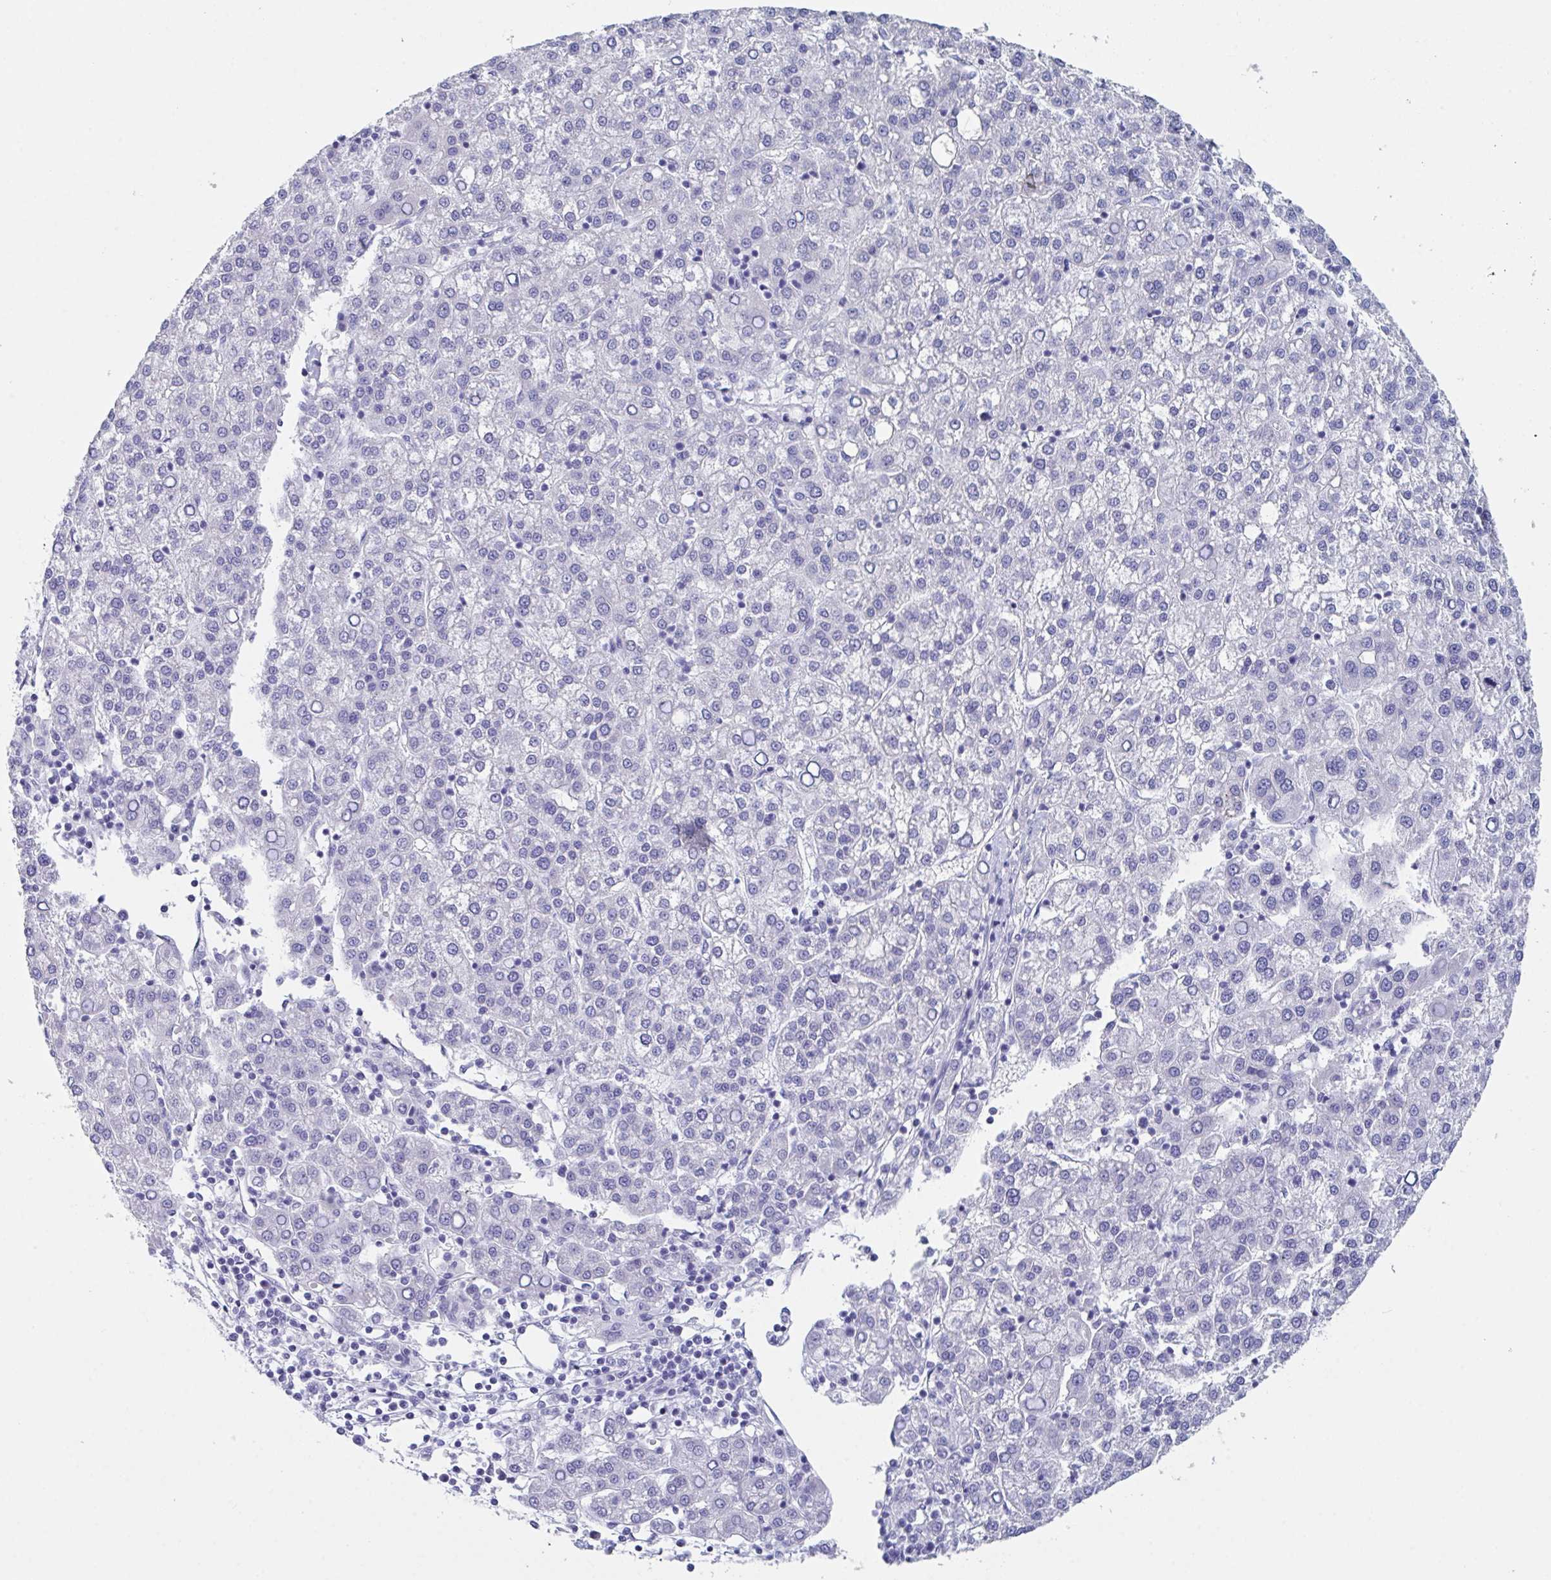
{"staining": {"intensity": "negative", "quantity": "none", "location": "none"}, "tissue": "liver cancer", "cell_type": "Tumor cells", "image_type": "cancer", "snomed": [{"axis": "morphology", "description": "Carcinoma, Hepatocellular, NOS"}, {"axis": "topography", "description": "Liver"}], "caption": "Immunohistochemistry image of human liver hepatocellular carcinoma stained for a protein (brown), which exhibits no staining in tumor cells.", "gene": "ZPBP", "patient": {"sex": "female", "age": 58}}